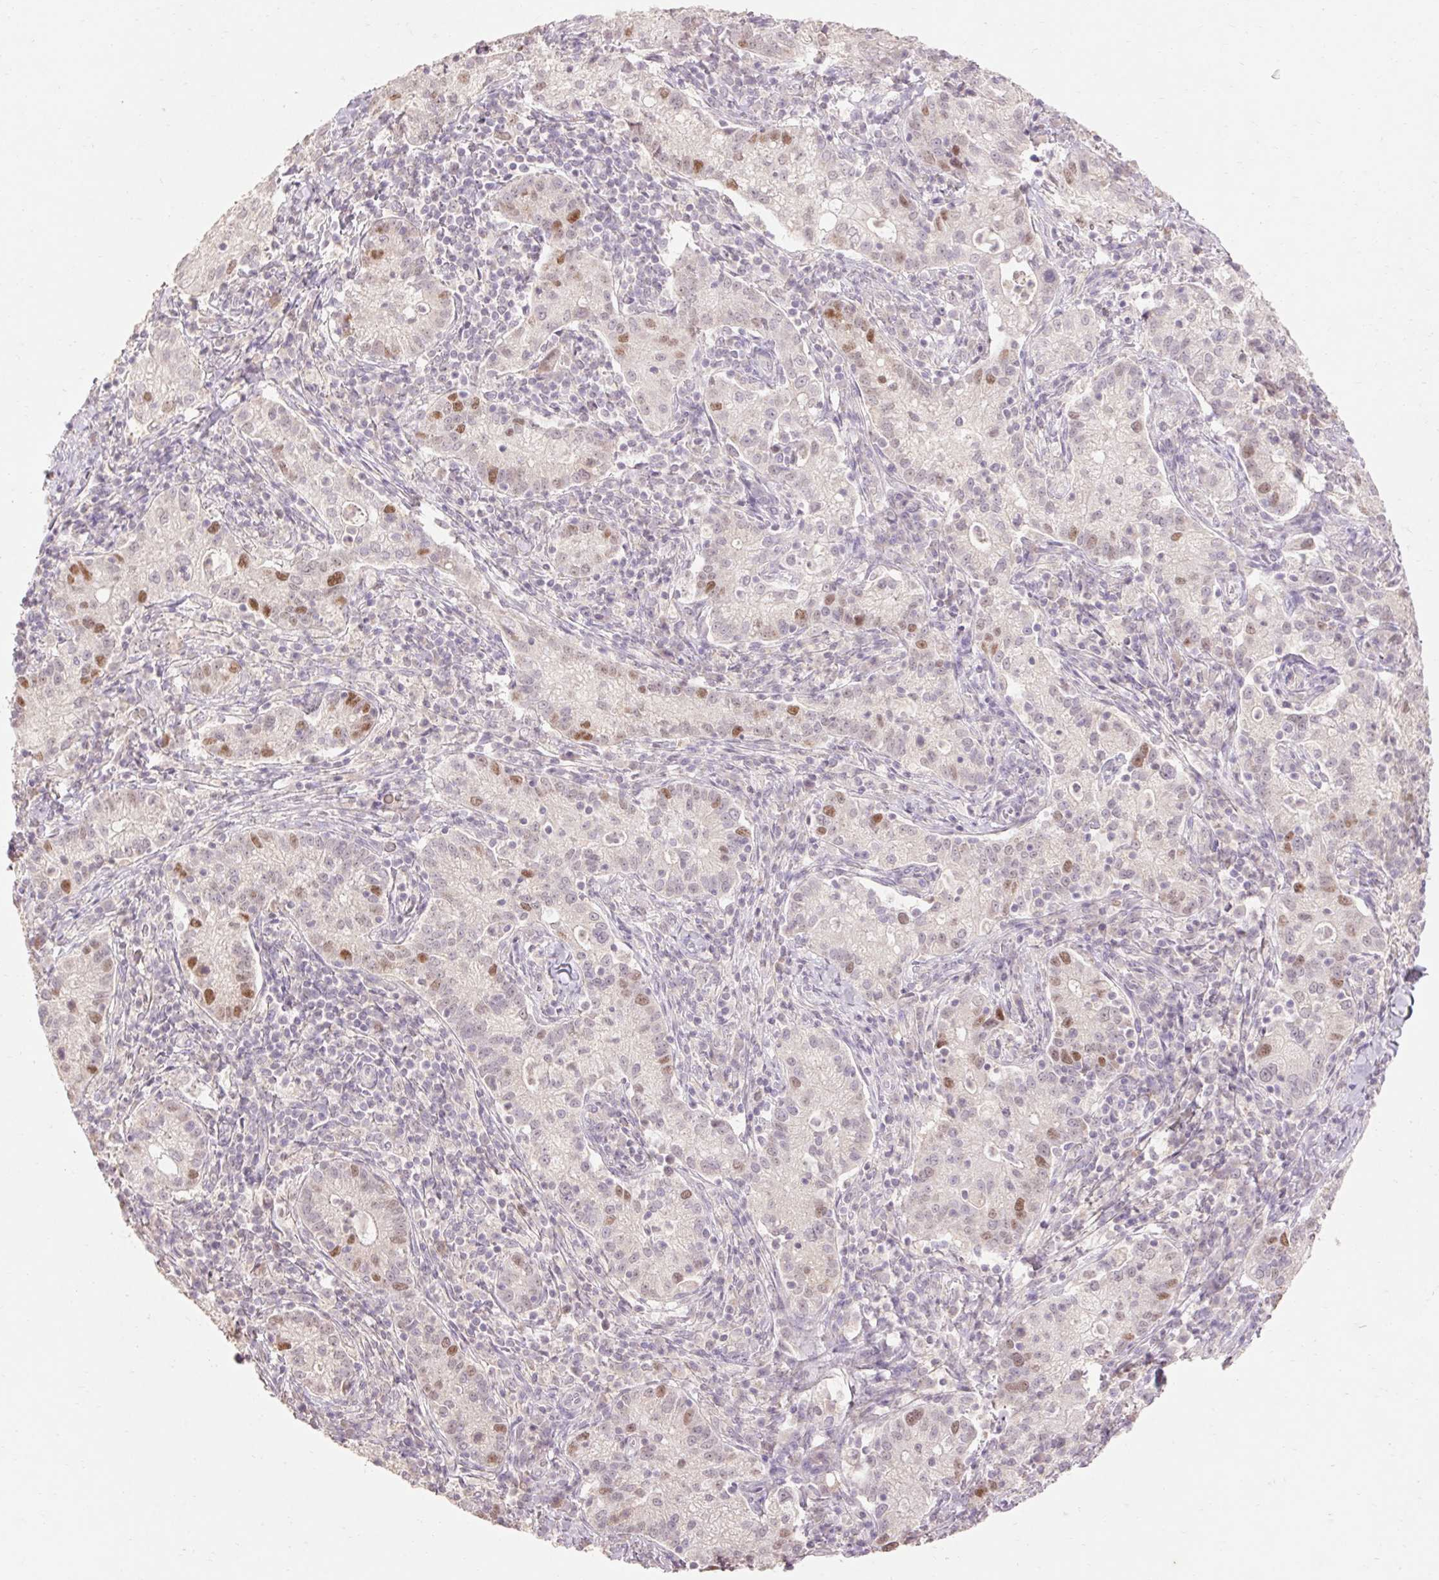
{"staining": {"intensity": "strong", "quantity": "<25%", "location": "nuclear"}, "tissue": "cervical cancer", "cell_type": "Tumor cells", "image_type": "cancer", "snomed": [{"axis": "morphology", "description": "Normal tissue, NOS"}, {"axis": "morphology", "description": "Adenocarcinoma, NOS"}, {"axis": "topography", "description": "Cervix"}], "caption": "Tumor cells demonstrate medium levels of strong nuclear staining in about <25% of cells in cervical cancer (adenocarcinoma).", "gene": "SKP2", "patient": {"sex": "female", "age": 44}}